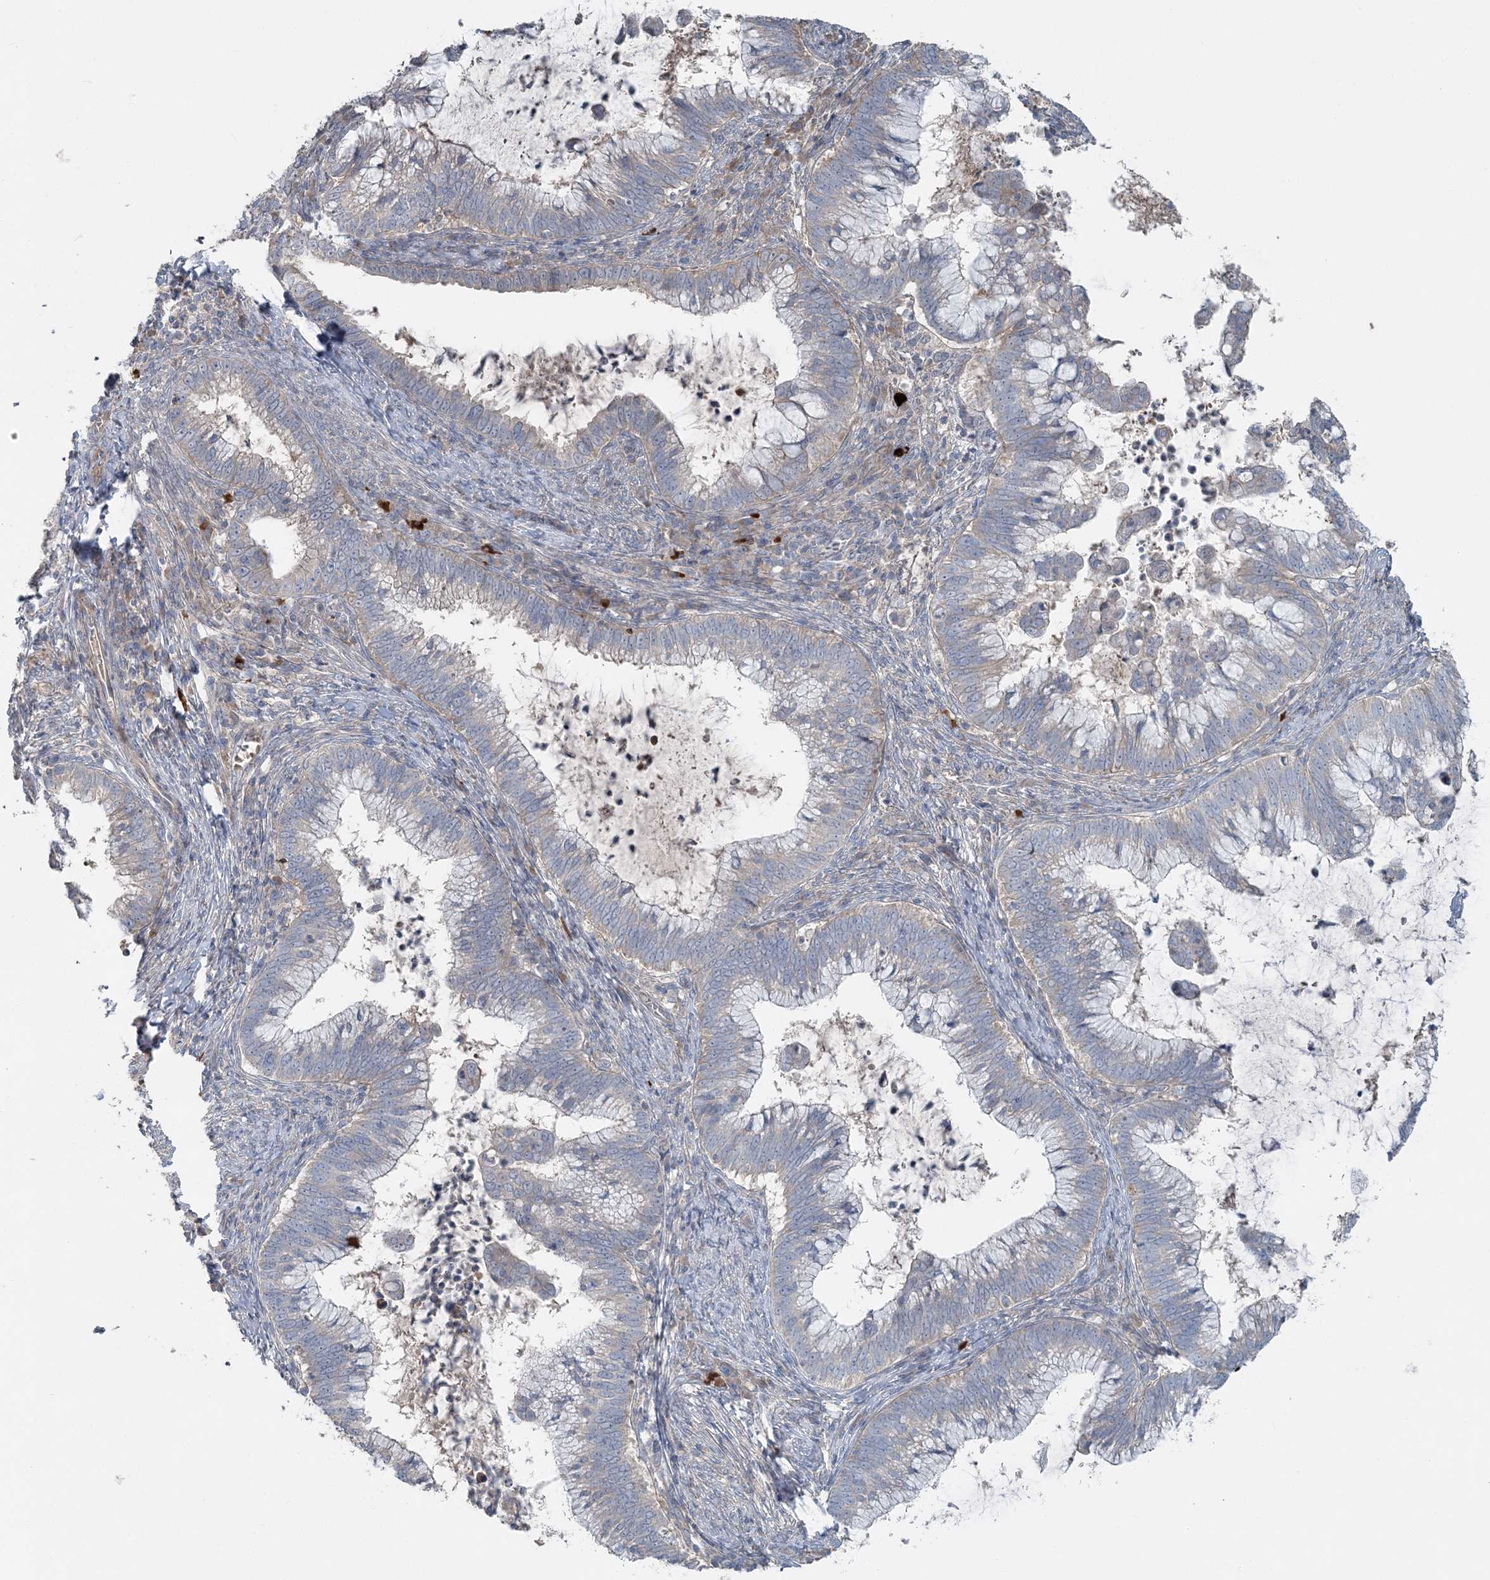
{"staining": {"intensity": "negative", "quantity": "none", "location": "none"}, "tissue": "cervical cancer", "cell_type": "Tumor cells", "image_type": "cancer", "snomed": [{"axis": "morphology", "description": "Adenocarcinoma, NOS"}, {"axis": "topography", "description": "Cervix"}], "caption": "High magnification brightfield microscopy of cervical cancer (adenocarcinoma) stained with DAB (brown) and counterstained with hematoxylin (blue): tumor cells show no significant positivity. The staining is performed using DAB brown chromogen with nuclei counter-stained in using hematoxylin.", "gene": "SLC4A10", "patient": {"sex": "female", "age": 36}}